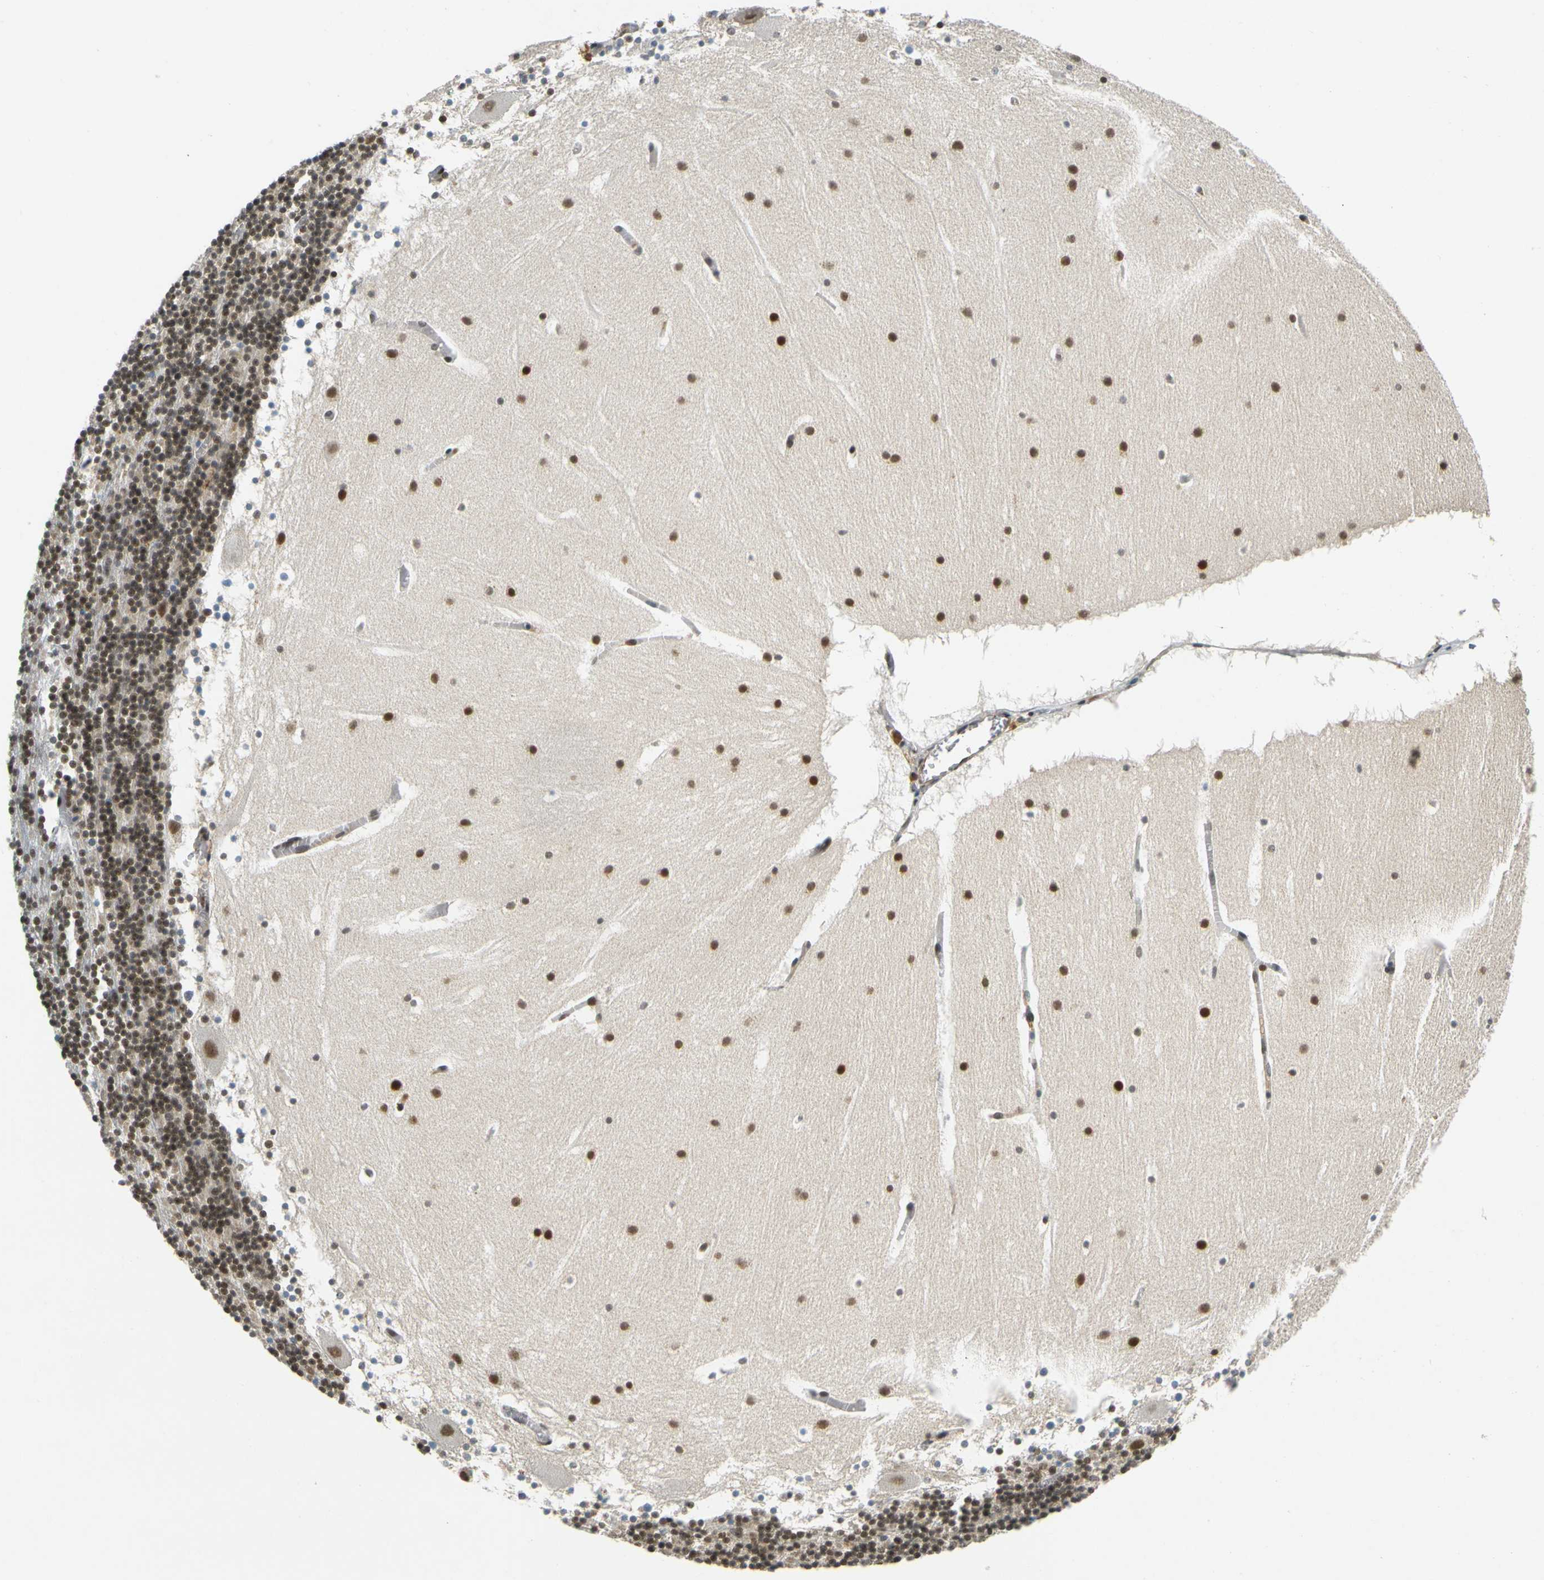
{"staining": {"intensity": "moderate", "quantity": ">75%", "location": "nuclear"}, "tissue": "cerebellum", "cell_type": "Cells in granular layer", "image_type": "normal", "snomed": [{"axis": "morphology", "description": "Normal tissue, NOS"}, {"axis": "topography", "description": "Cerebellum"}], "caption": "A histopathology image of human cerebellum stained for a protein reveals moderate nuclear brown staining in cells in granular layer. The staining was performed using DAB to visualize the protein expression in brown, while the nuclei were stained in blue with hematoxylin (Magnification: 20x).", "gene": "POGZ", "patient": {"sex": "male", "age": 45}}